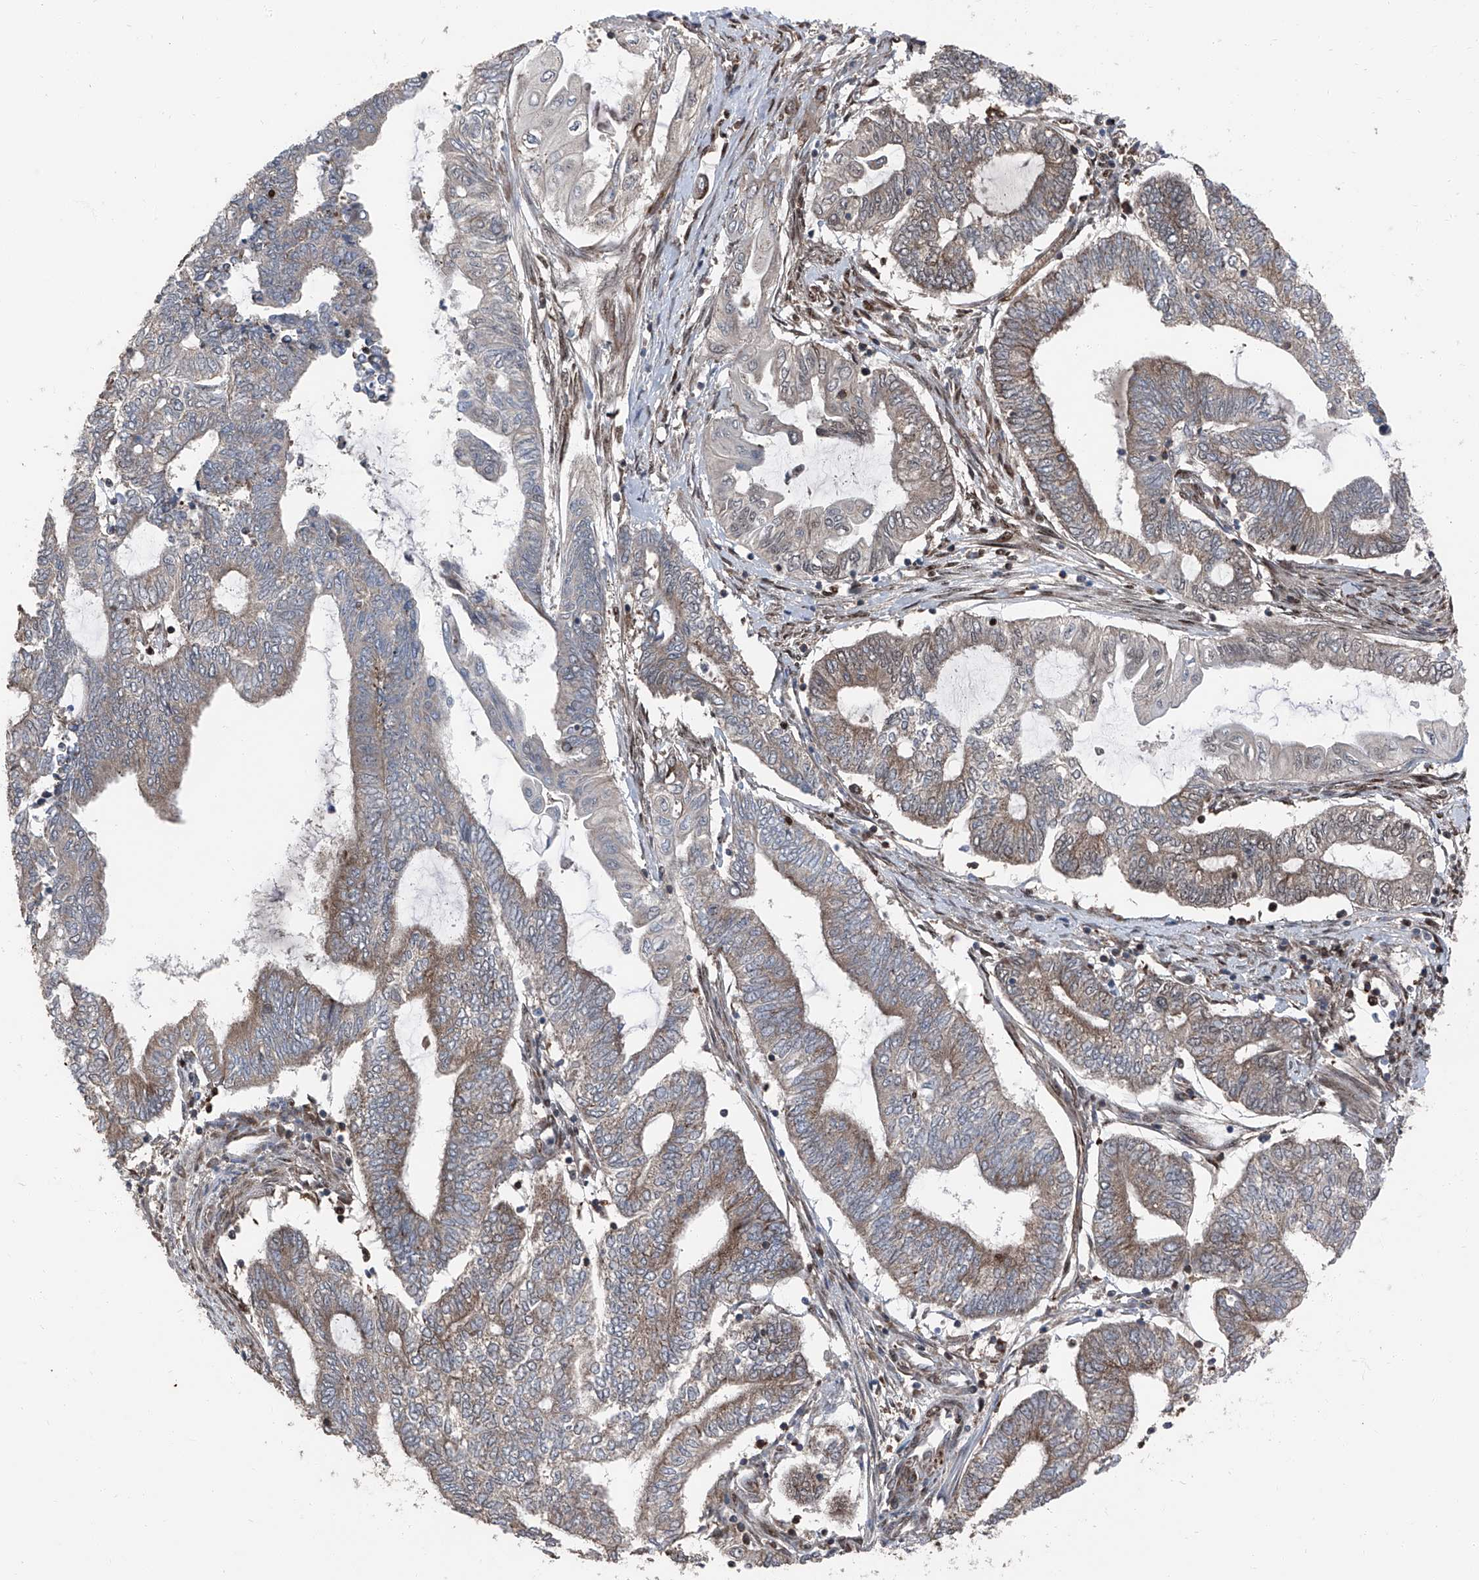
{"staining": {"intensity": "moderate", "quantity": "25%-75%", "location": "cytoplasmic/membranous"}, "tissue": "endometrial cancer", "cell_type": "Tumor cells", "image_type": "cancer", "snomed": [{"axis": "morphology", "description": "Adenocarcinoma, NOS"}, {"axis": "topography", "description": "Uterus"}, {"axis": "topography", "description": "Endometrium"}], "caption": "Immunohistochemical staining of human endometrial cancer shows medium levels of moderate cytoplasmic/membranous expression in about 25%-75% of tumor cells.", "gene": "FKBP5", "patient": {"sex": "female", "age": 70}}